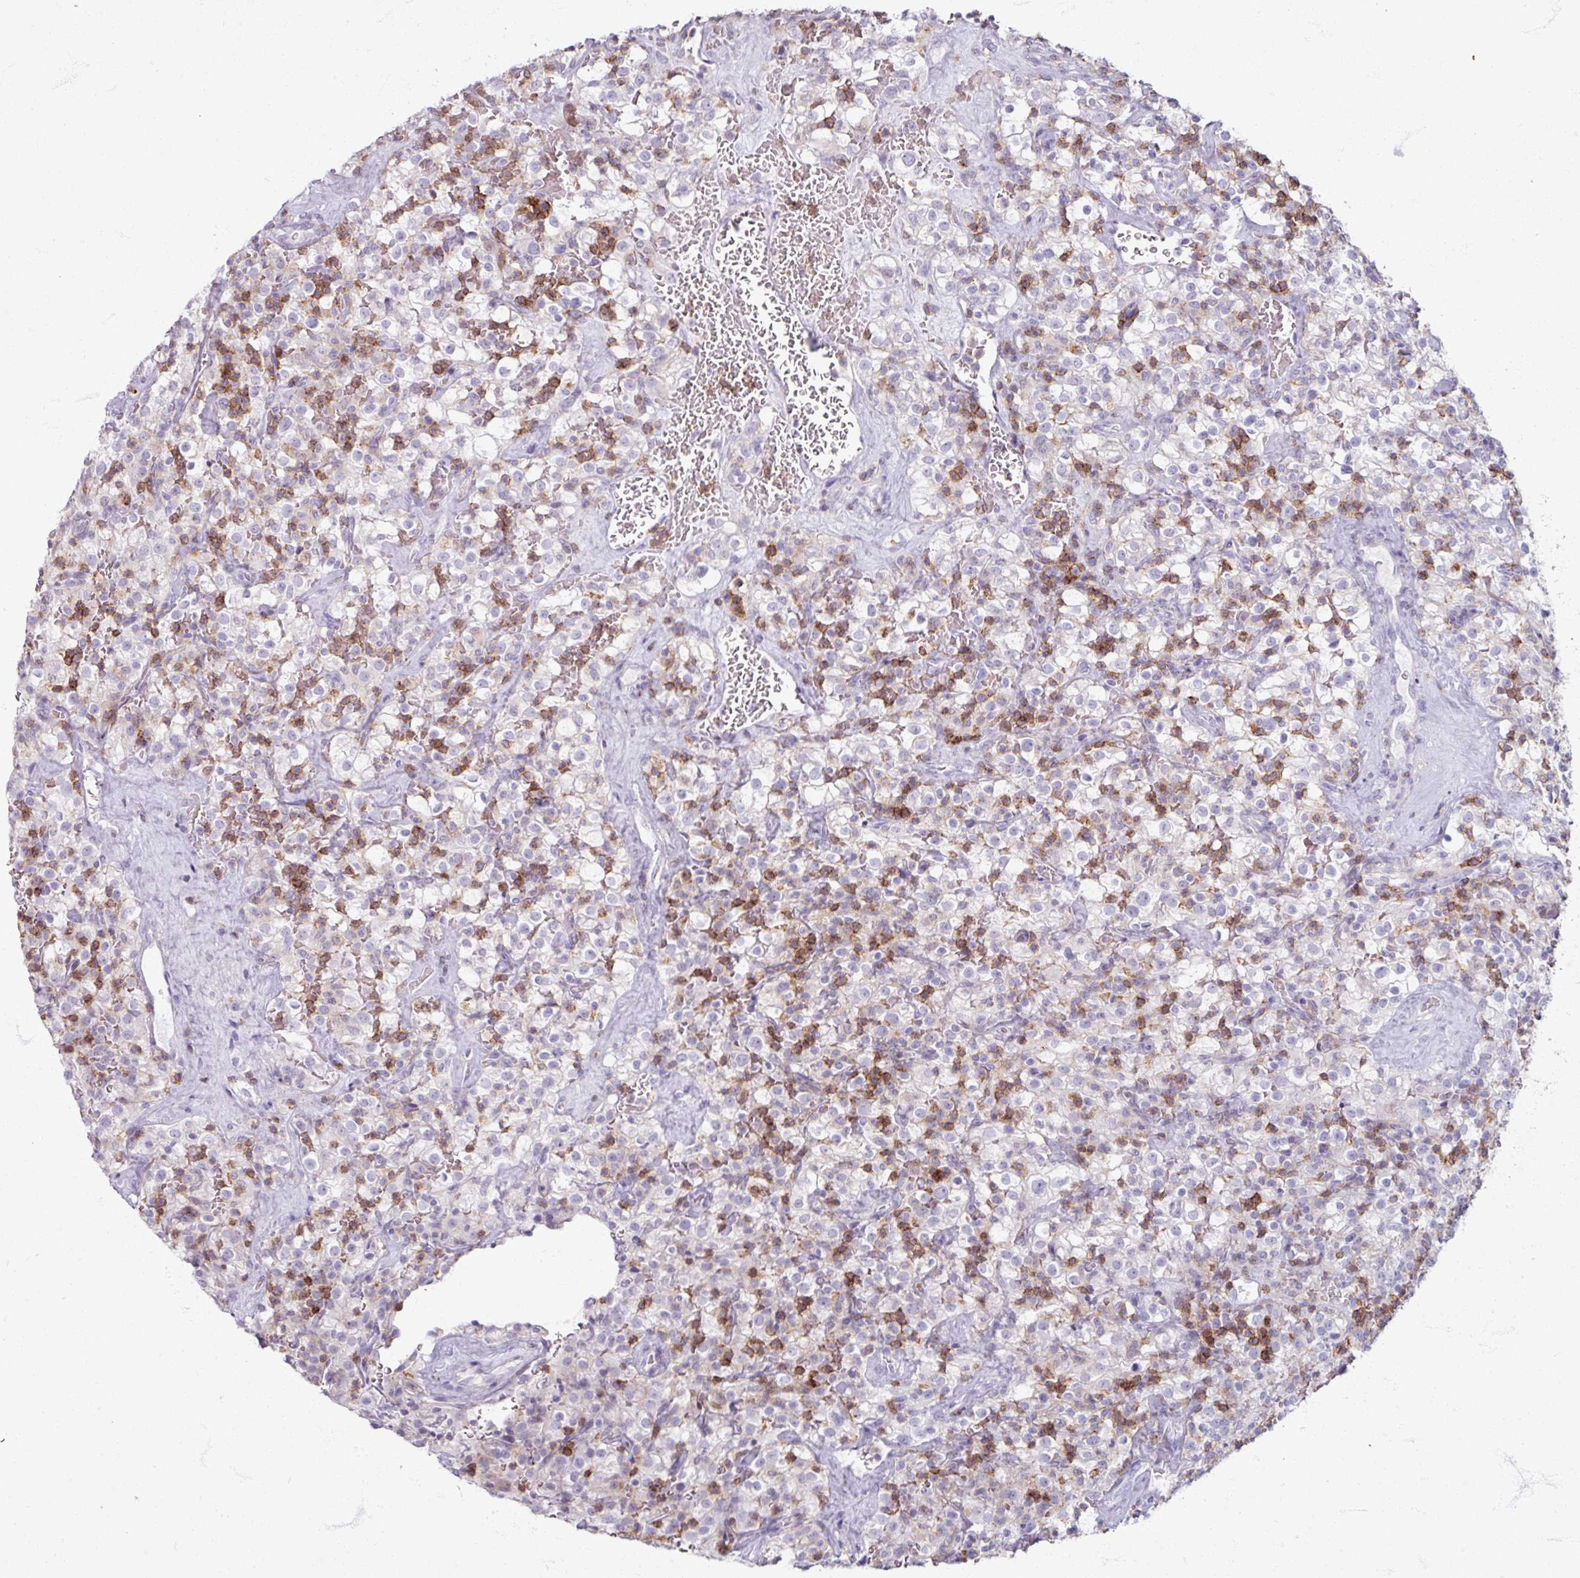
{"staining": {"intensity": "negative", "quantity": "none", "location": "none"}, "tissue": "renal cancer", "cell_type": "Tumor cells", "image_type": "cancer", "snomed": [{"axis": "morphology", "description": "Adenocarcinoma, NOS"}, {"axis": "topography", "description": "Kidney"}], "caption": "Immunohistochemical staining of human renal adenocarcinoma displays no significant staining in tumor cells.", "gene": "PTPRC", "patient": {"sex": "female", "age": 74}}